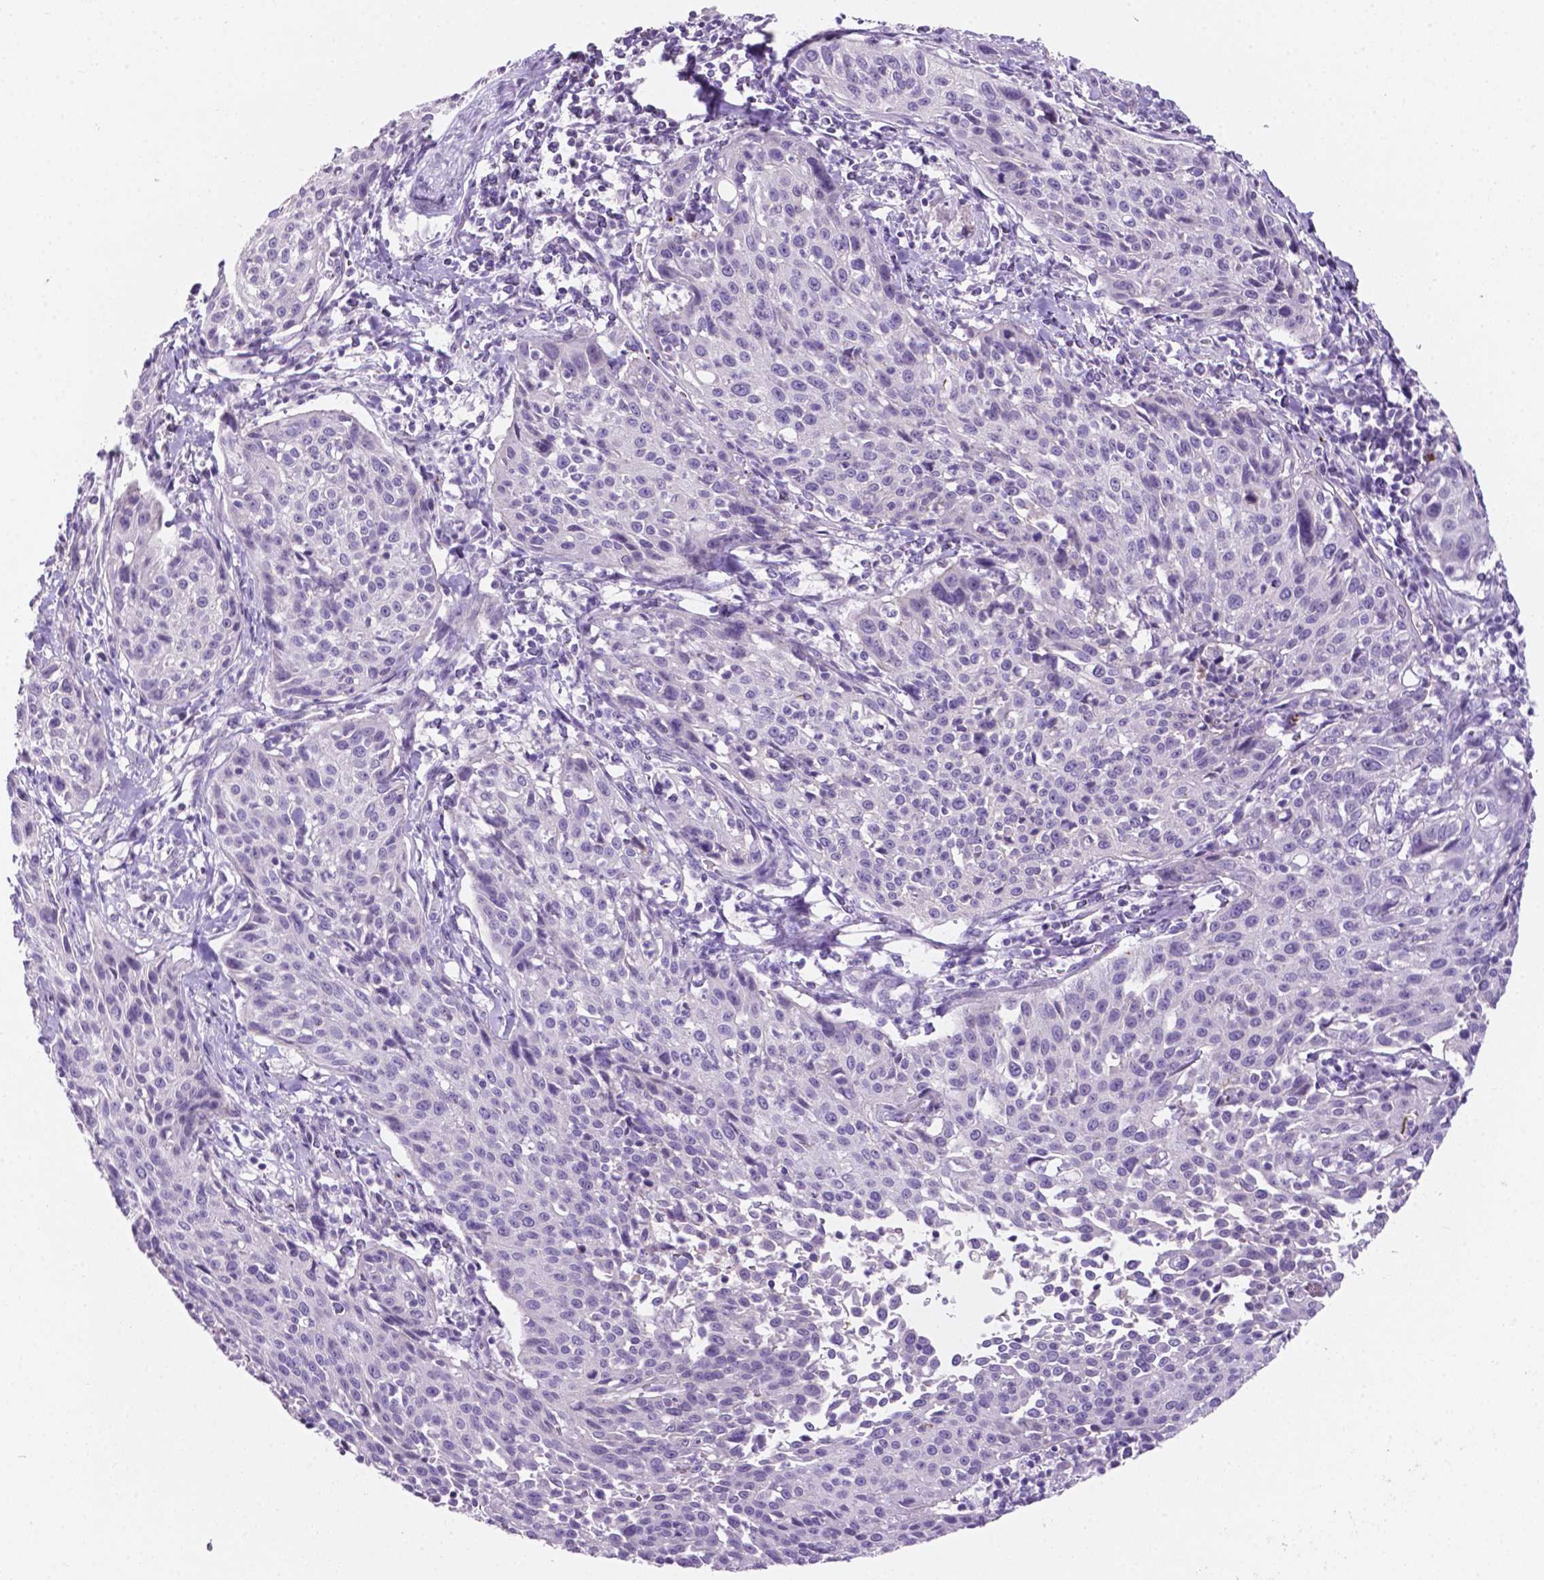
{"staining": {"intensity": "negative", "quantity": "none", "location": "none"}, "tissue": "cervical cancer", "cell_type": "Tumor cells", "image_type": "cancer", "snomed": [{"axis": "morphology", "description": "Squamous cell carcinoma, NOS"}, {"axis": "topography", "description": "Cervix"}], "caption": "Cervical squamous cell carcinoma stained for a protein using IHC reveals no staining tumor cells.", "gene": "EBLN2", "patient": {"sex": "female", "age": 26}}